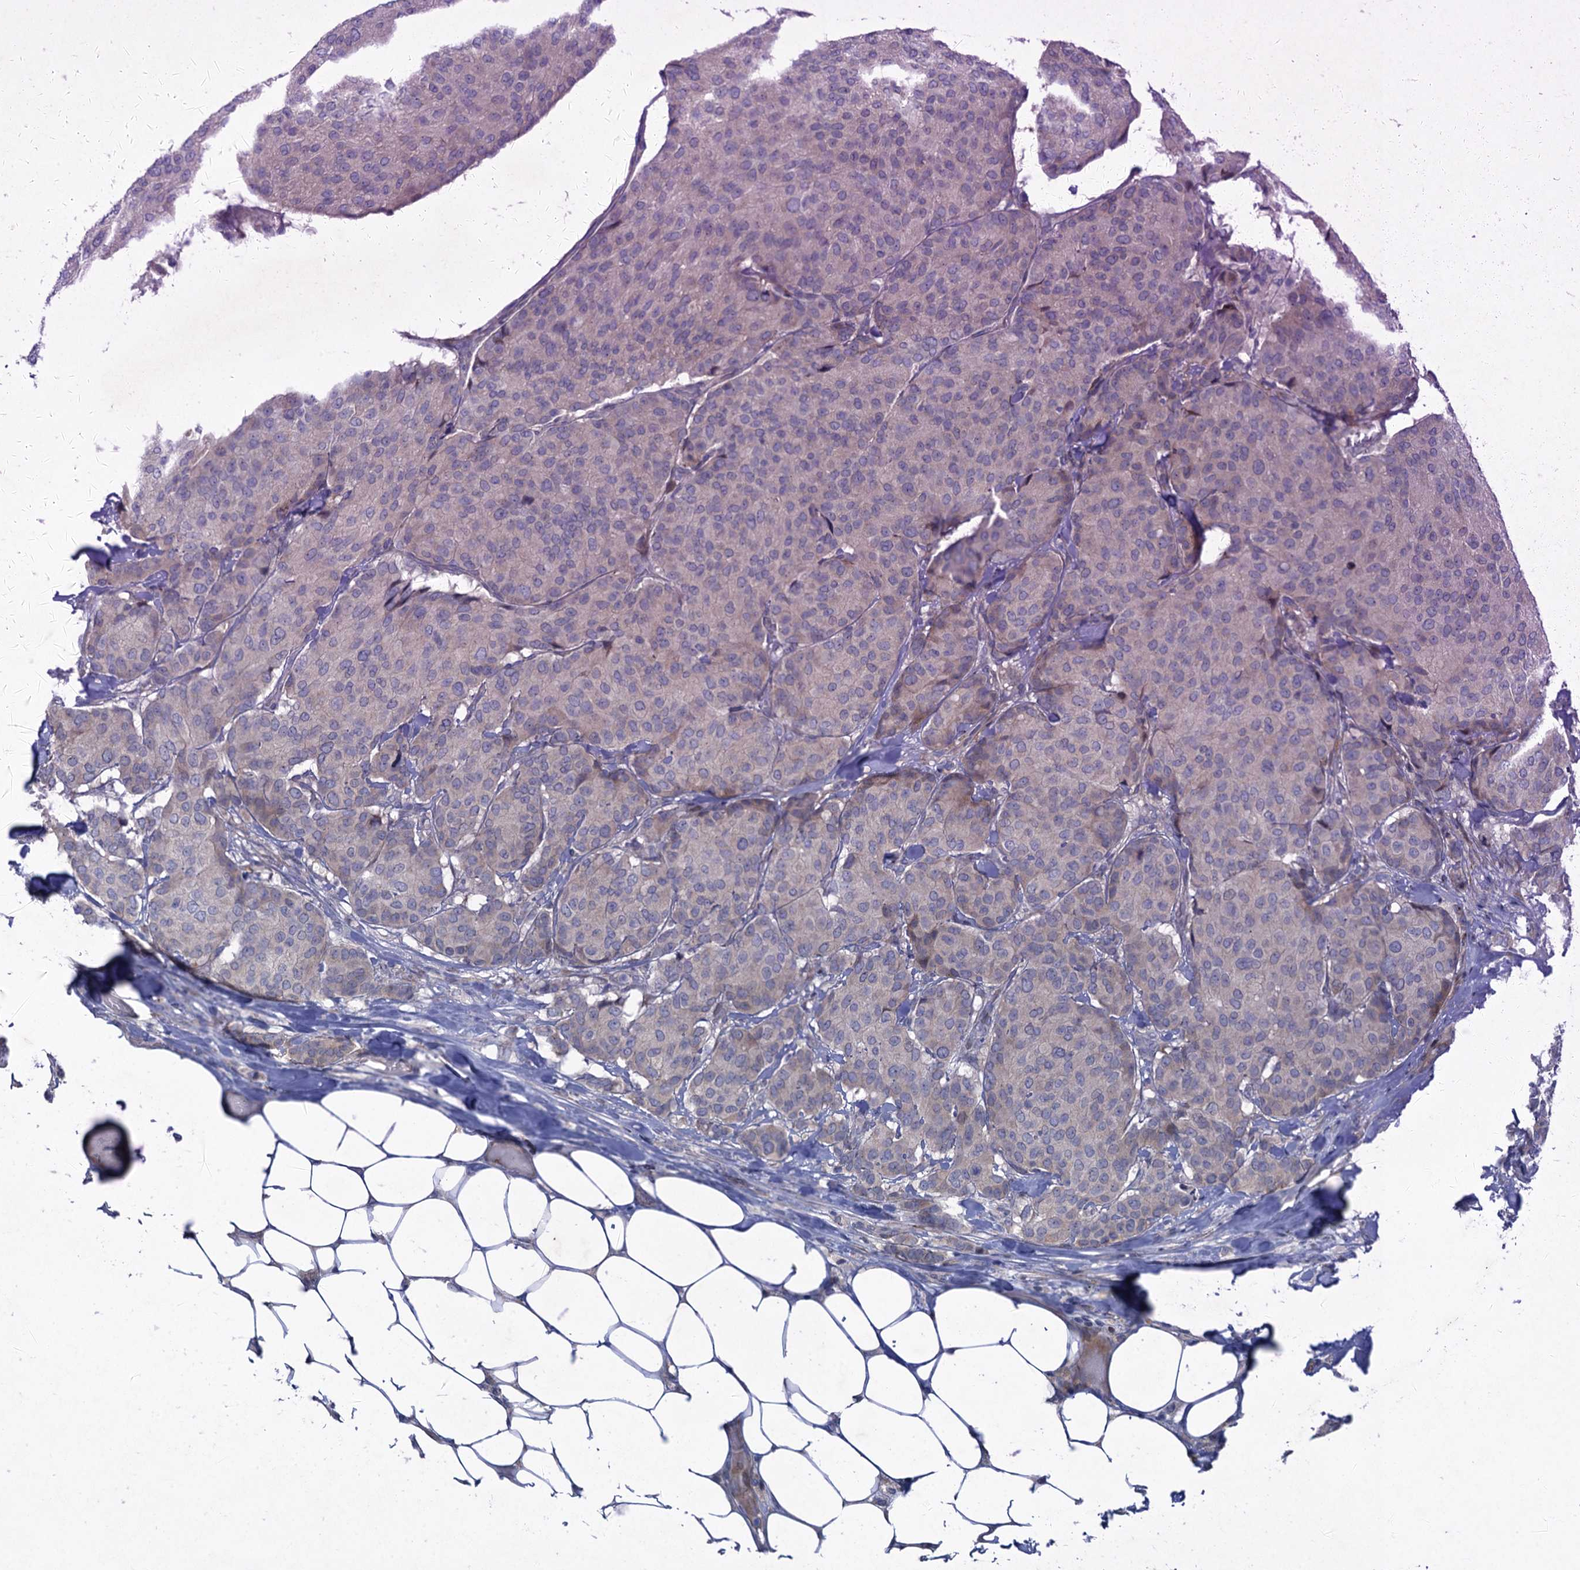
{"staining": {"intensity": "negative", "quantity": "none", "location": "none"}, "tissue": "breast cancer", "cell_type": "Tumor cells", "image_type": "cancer", "snomed": [{"axis": "morphology", "description": "Duct carcinoma"}, {"axis": "topography", "description": "Breast"}], "caption": "Tumor cells are negative for brown protein staining in breast infiltrating ductal carcinoma.", "gene": "QPCTL", "patient": {"sex": "female", "age": 75}}